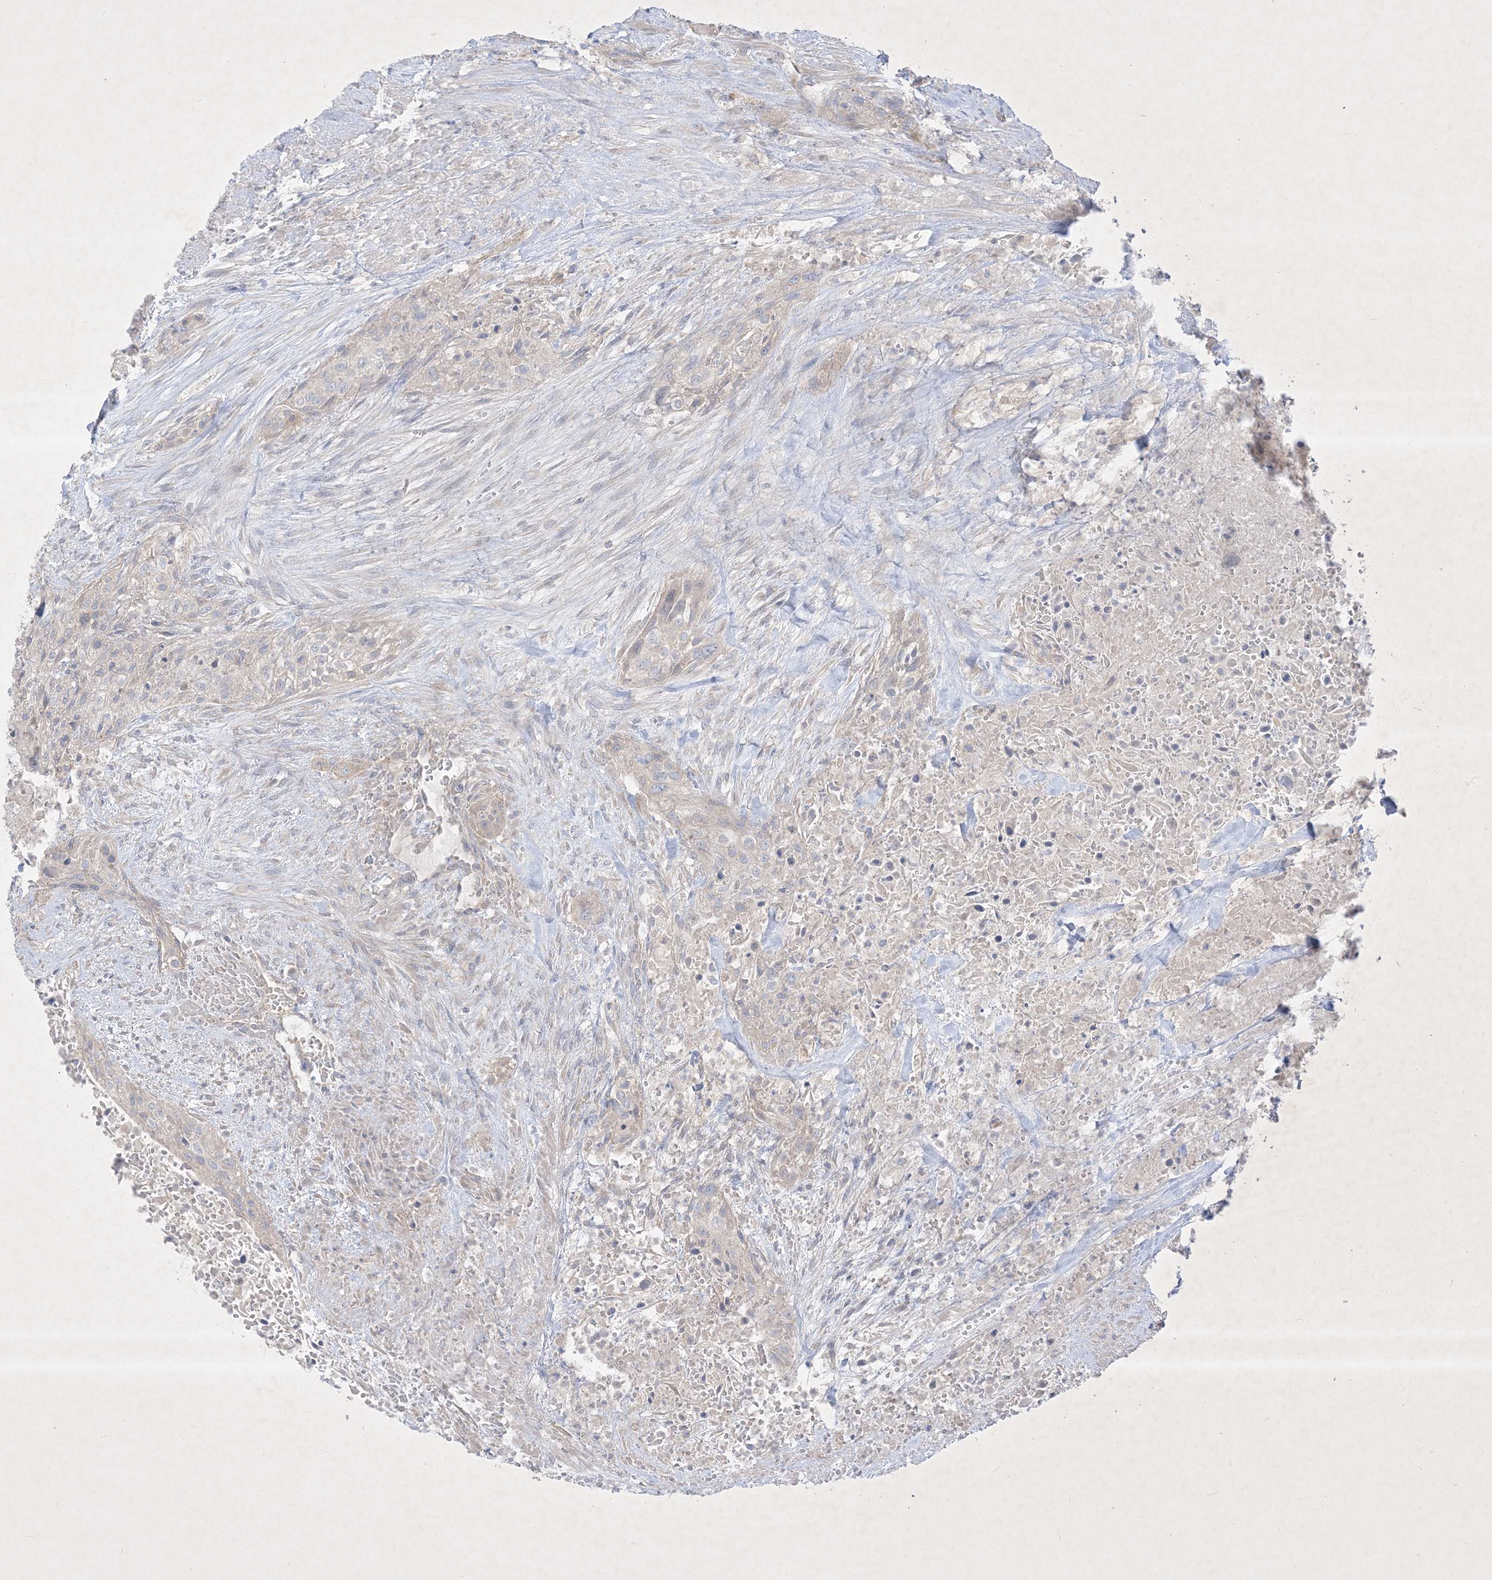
{"staining": {"intensity": "negative", "quantity": "none", "location": "none"}, "tissue": "urothelial cancer", "cell_type": "Tumor cells", "image_type": "cancer", "snomed": [{"axis": "morphology", "description": "Urothelial carcinoma, High grade"}, {"axis": "topography", "description": "Urinary bladder"}], "caption": "Immunohistochemical staining of human urothelial cancer exhibits no significant expression in tumor cells. (DAB immunohistochemistry (IHC) visualized using brightfield microscopy, high magnification).", "gene": "PLEKHA3", "patient": {"sex": "male", "age": 35}}